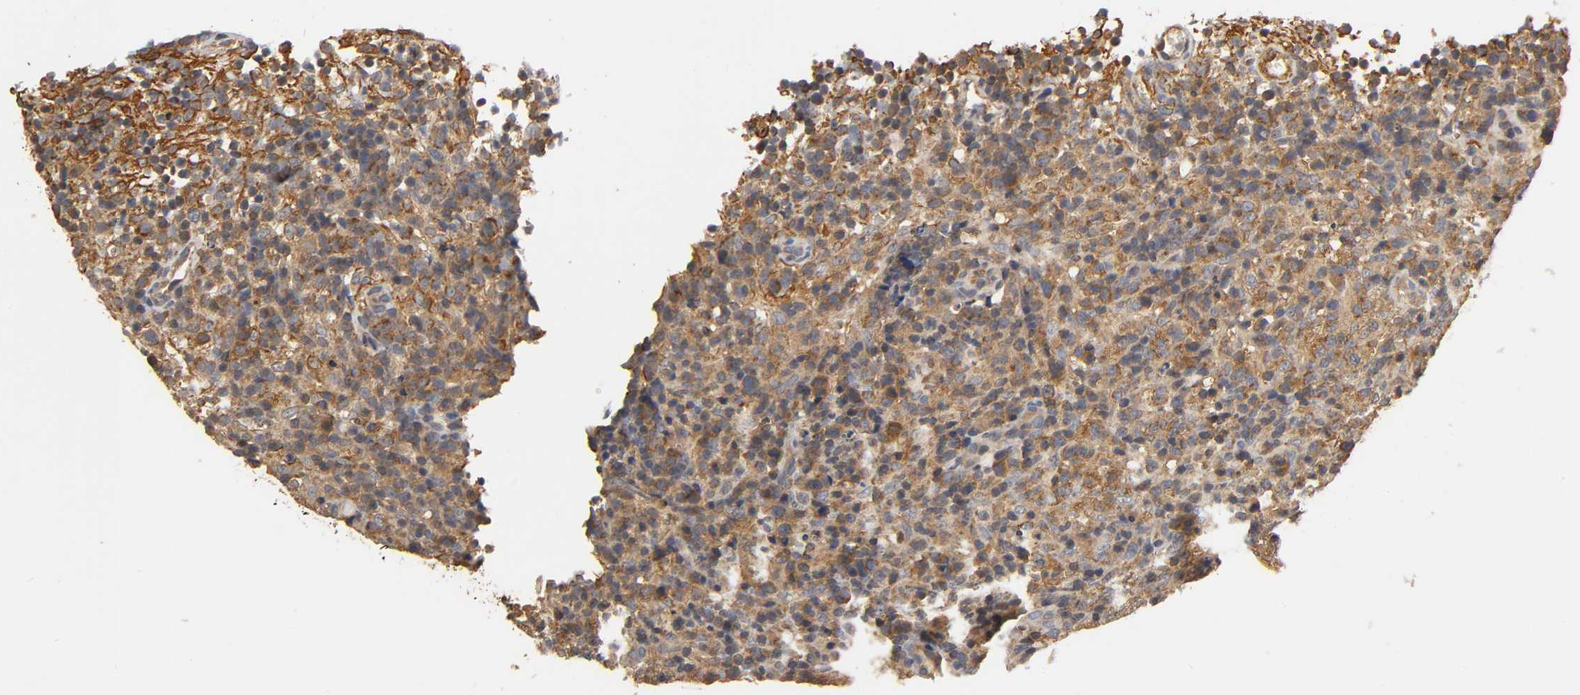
{"staining": {"intensity": "moderate", "quantity": ">75%", "location": "cytoplasmic/membranous"}, "tissue": "lymphoma", "cell_type": "Tumor cells", "image_type": "cancer", "snomed": [{"axis": "morphology", "description": "Malignant lymphoma, non-Hodgkin's type, High grade"}, {"axis": "topography", "description": "Lymph node"}], "caption": "Immunohistochemical staining of high-grade malignant lymphoma, non-Hodgkin's type reveals medium levels of moderate cytoplasmic/membranous staining in approximately >75% of tumor cells. (IHC, brightfield microscopy, high magnification).", "gene": "SCAP", "patient": {"sex": "female", "age": 76}}